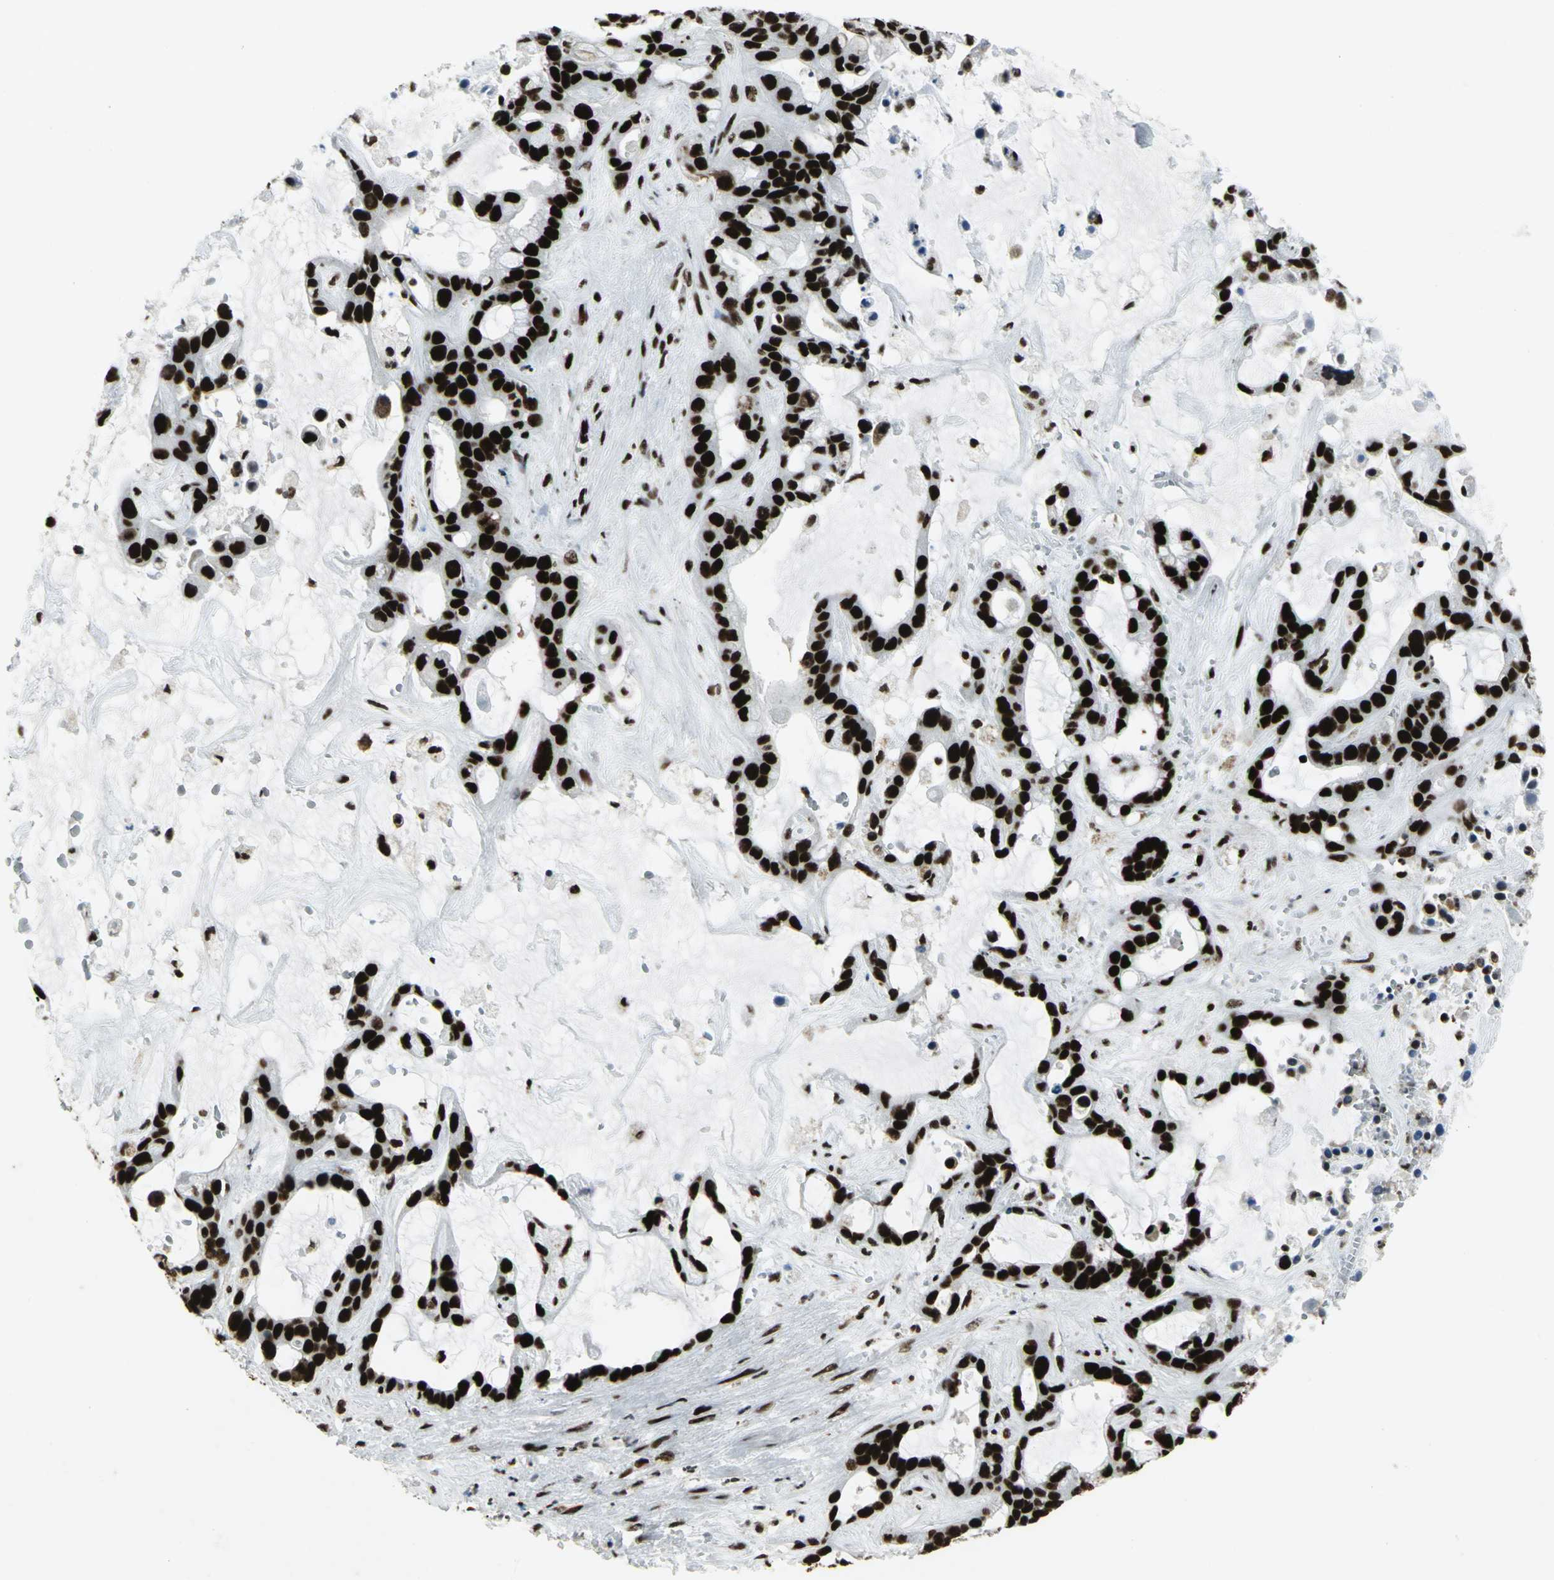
{"staining": {"intensity": "strong", "quantity": ">75%", "location": "nuclear"}, "tissue": "liver cancer", "cell_type": "Tumor cells", "image_type": "cancer", "snomed": [{"axis": "morphology", "description": "Cholangiocarcinoma"}, {"axis": "topography", "description": "Liver"}], "caption": "Immunohistochemistry photomicrograph of neoplastic tissue: human liver cholangiocarcinoma stained using IHC demonstrates high levels of strong protein expression localized specifically in the nuclear of tumor cells, appearing as a nuclear brown color.", "gene": "SMARCA4", "patient": {"sex": "female", "age": 65}}